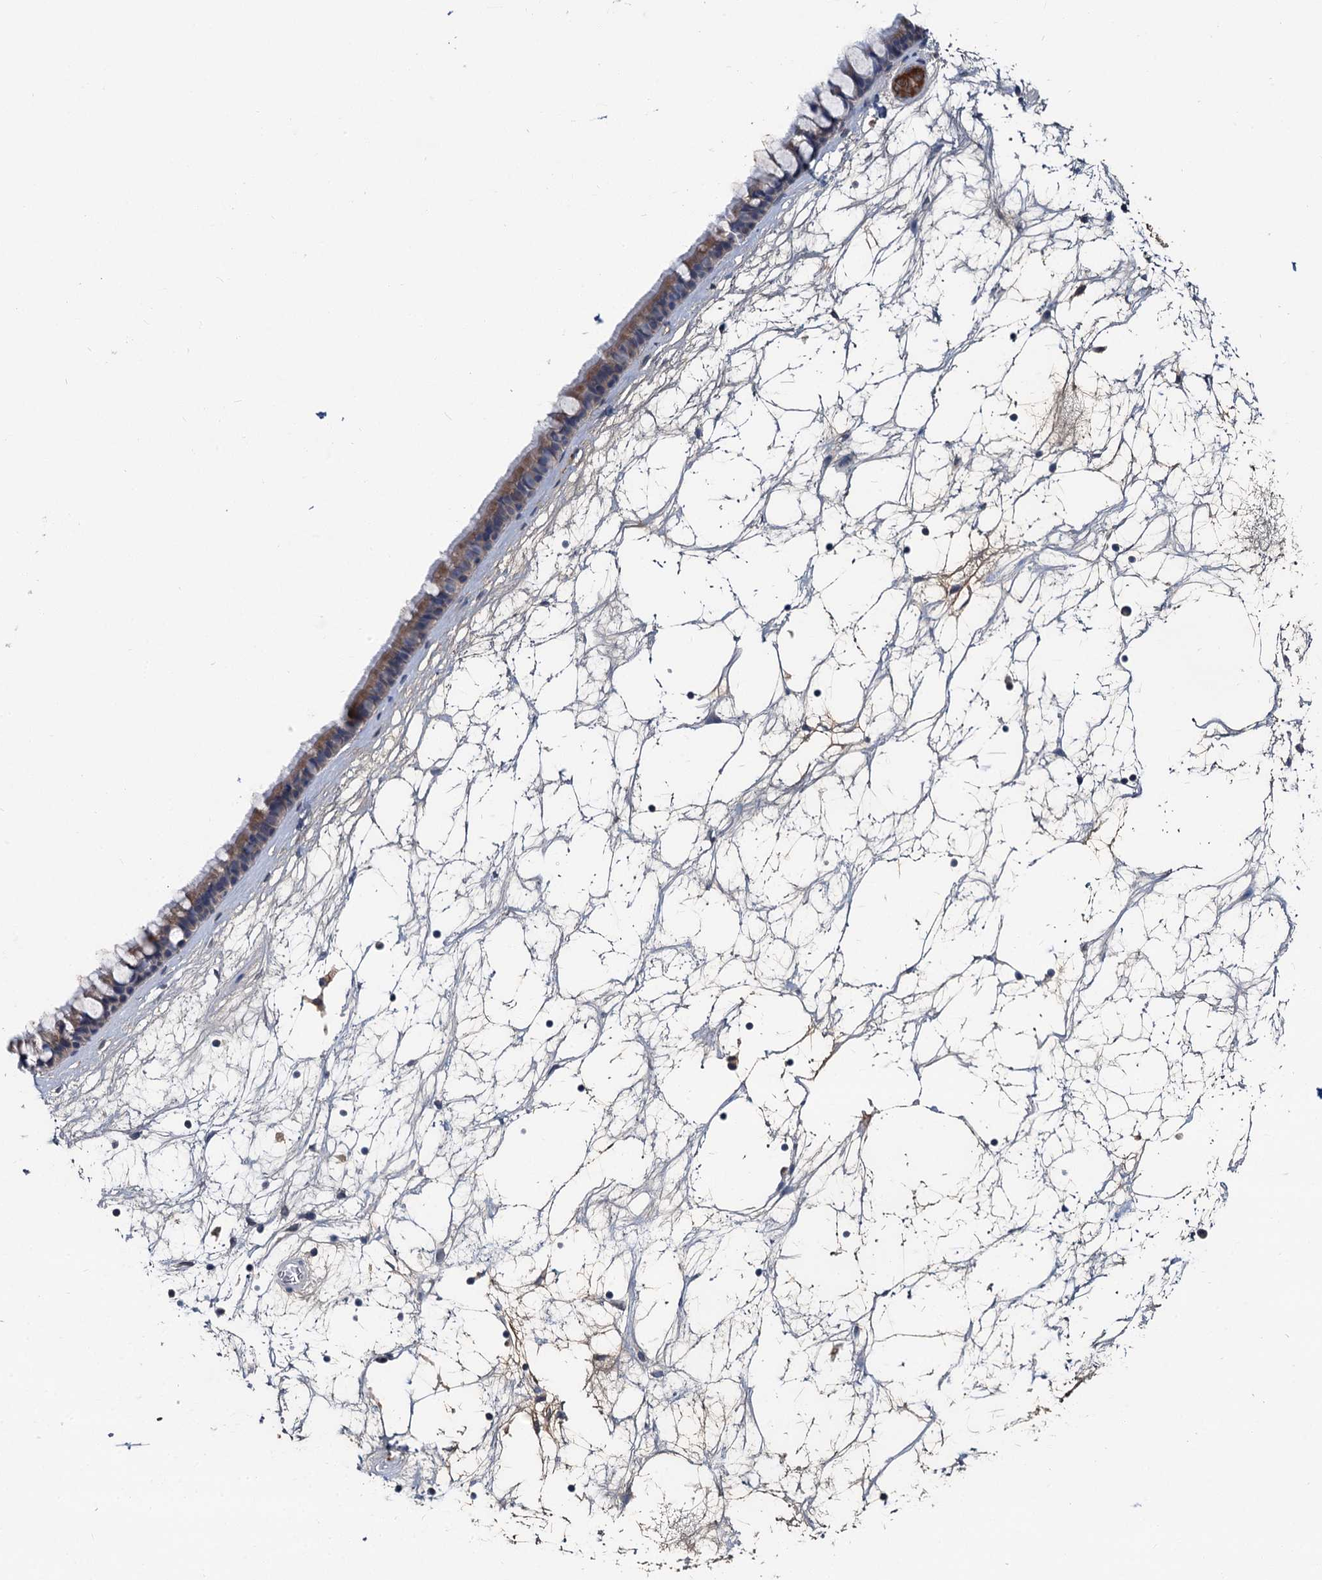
{"staining": {"intensity": "weak", "quantity": ">75%", "location": "cytoplasmic/membranous"}, "tissue": "nasopharynx", "cell_type": "Respiratory epithelial cells", "image_type": "normal", "snomed": [{"axis": "morphology", "description": "Normal tissue, NOS"}, {"axis": "topography", "description": "Nasopharynx"}], "caption": "Protein staining demonstrates weak cytoplasmic/membranous expression in about >75% of respiratory epithelial cells in unremarkable nasopharynx.", "gene": "SPINK9", "patient": {"sex": "male", "age": 64}}